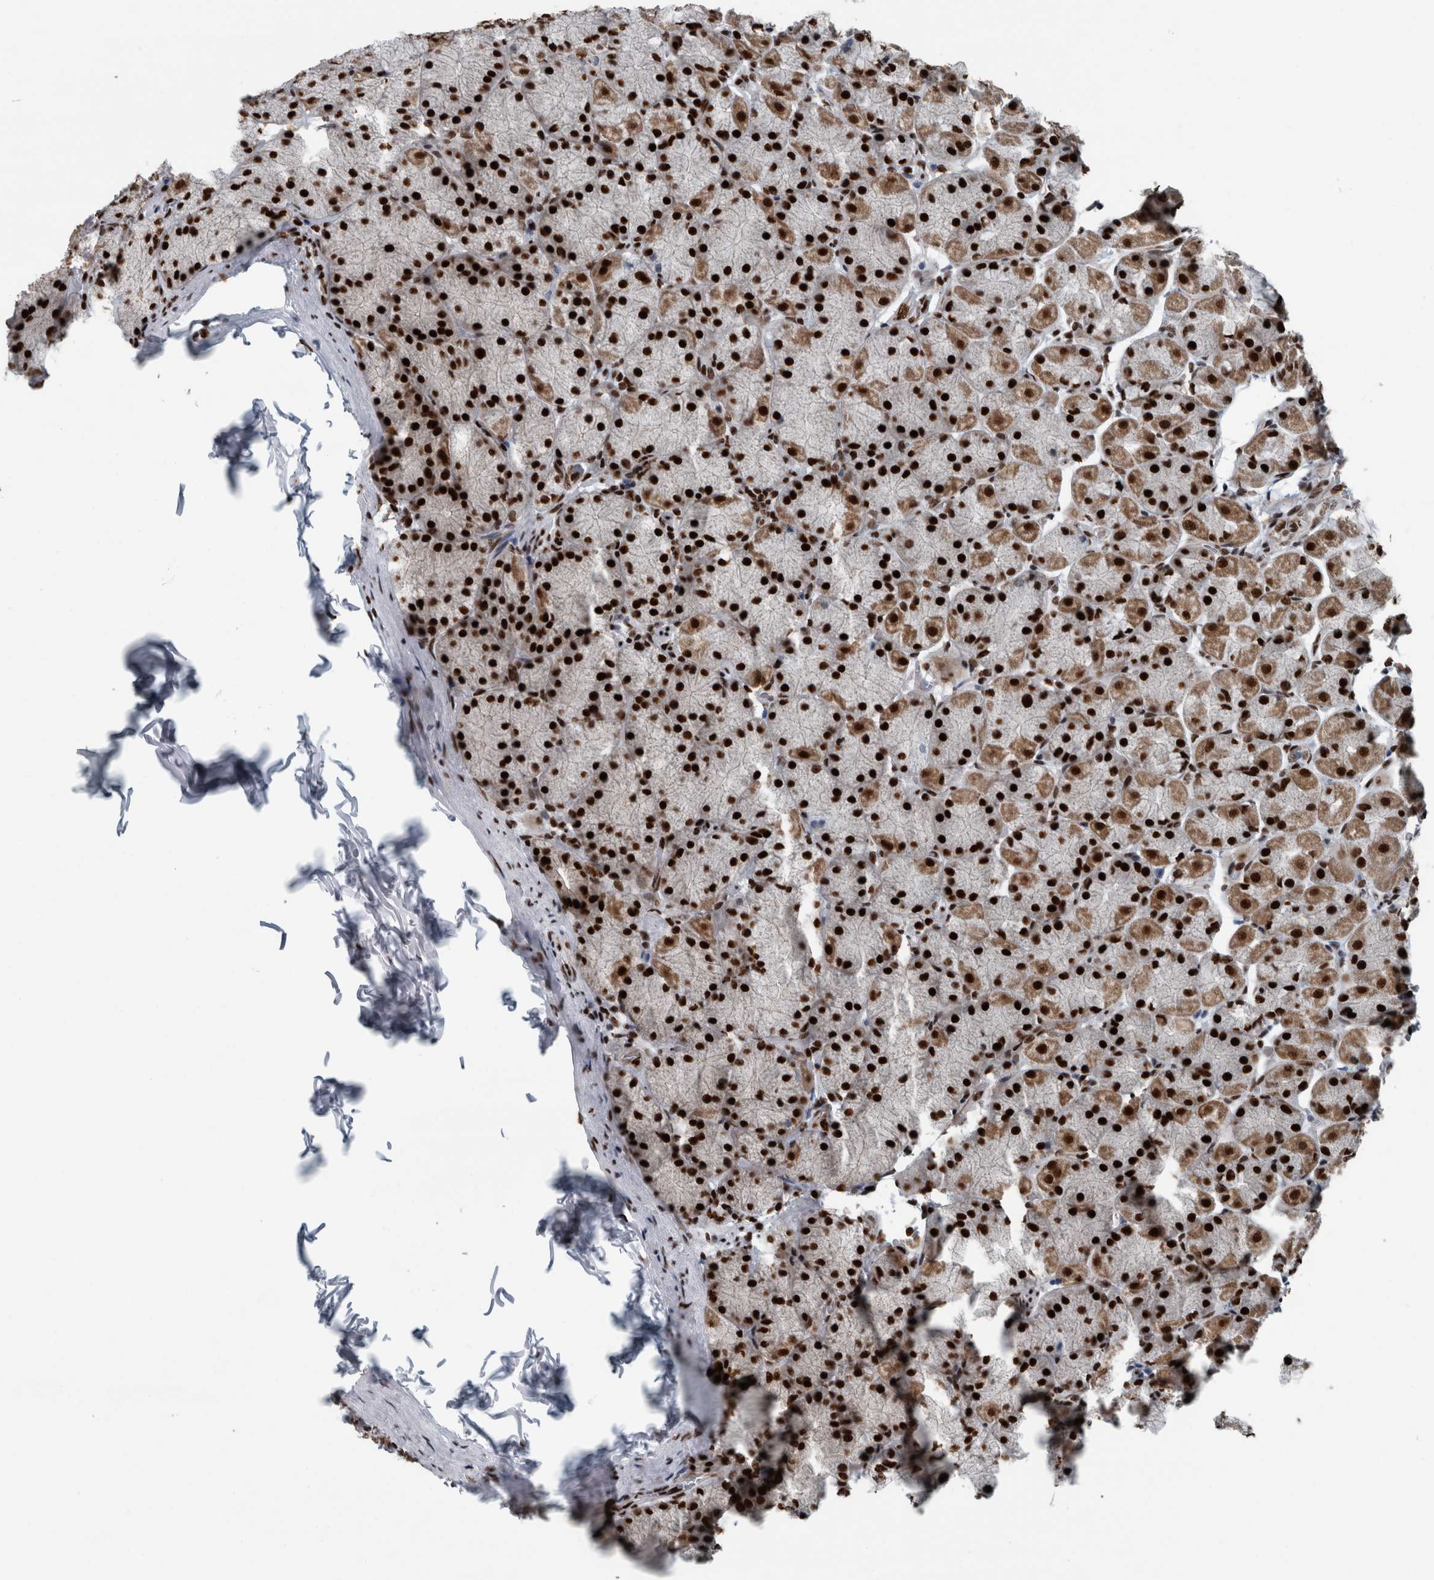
{"staining": {"intensity": "strong", "quantity": ">75%", "location": "nuclear"}, "tissue": "stomach", "cell_type": "Glandular cells", "image_type": "normal", "snomed": [{"axis": "morphology", "description": "Normal tissue, NOS"}, {"axis": "topography", "description": "Stomach, upper"}], "caption": "DAB (3,3'-diaminobenzidine) immunohistochemical staining of benign human stomach reveals strong nuclear protein expression in about >75% of glandular cells. (brown staining indicates protein expression, while blue staining denotes nuclei).", "gene": "DNMT3A", "patient": {"sex": "female", "age": 56}}